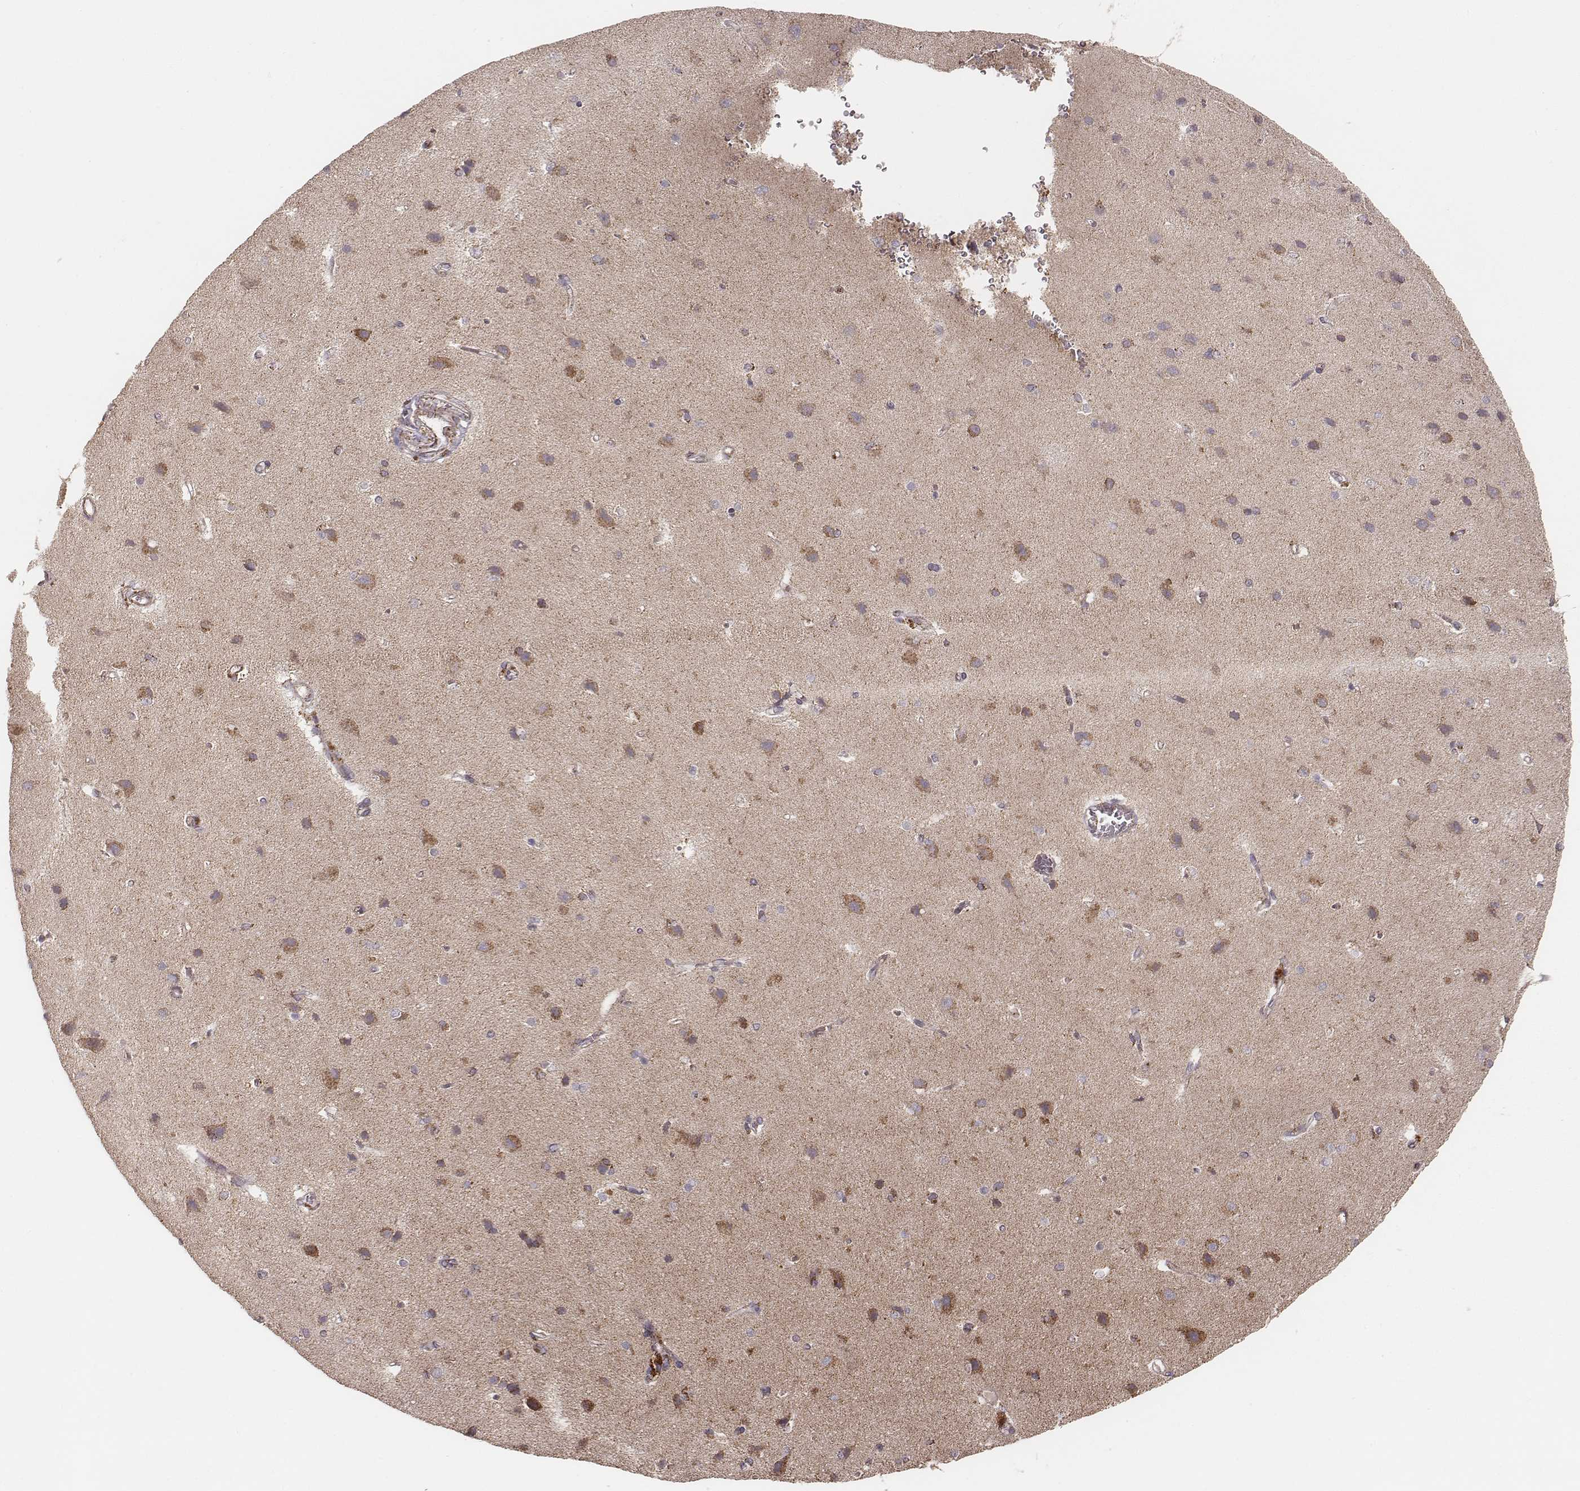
{"staining": {"intensity": "strong", "quantity": ">75%", "location": "cytoplasmic/membranous"}, "tissue": "cerebral cortex", "cell_type": "Endothelial cells", "image_type": "normal", "snomed": [{"axis": "morphology", "description": "Normal tissue, NOS"}, {"axis": "topography", "description": "Cerebral cortex"}], "caption": "This photomicrograph reveals unremarkable cerebral cortex stained with IHC to label a protein in brown. The cytoplasmic/membranous of endothelial cells show strong positivity for the protein. Nuclei are counter-stained blue.", "gene": "TUFM", "patient": {"sex": "male", "age": 37}}